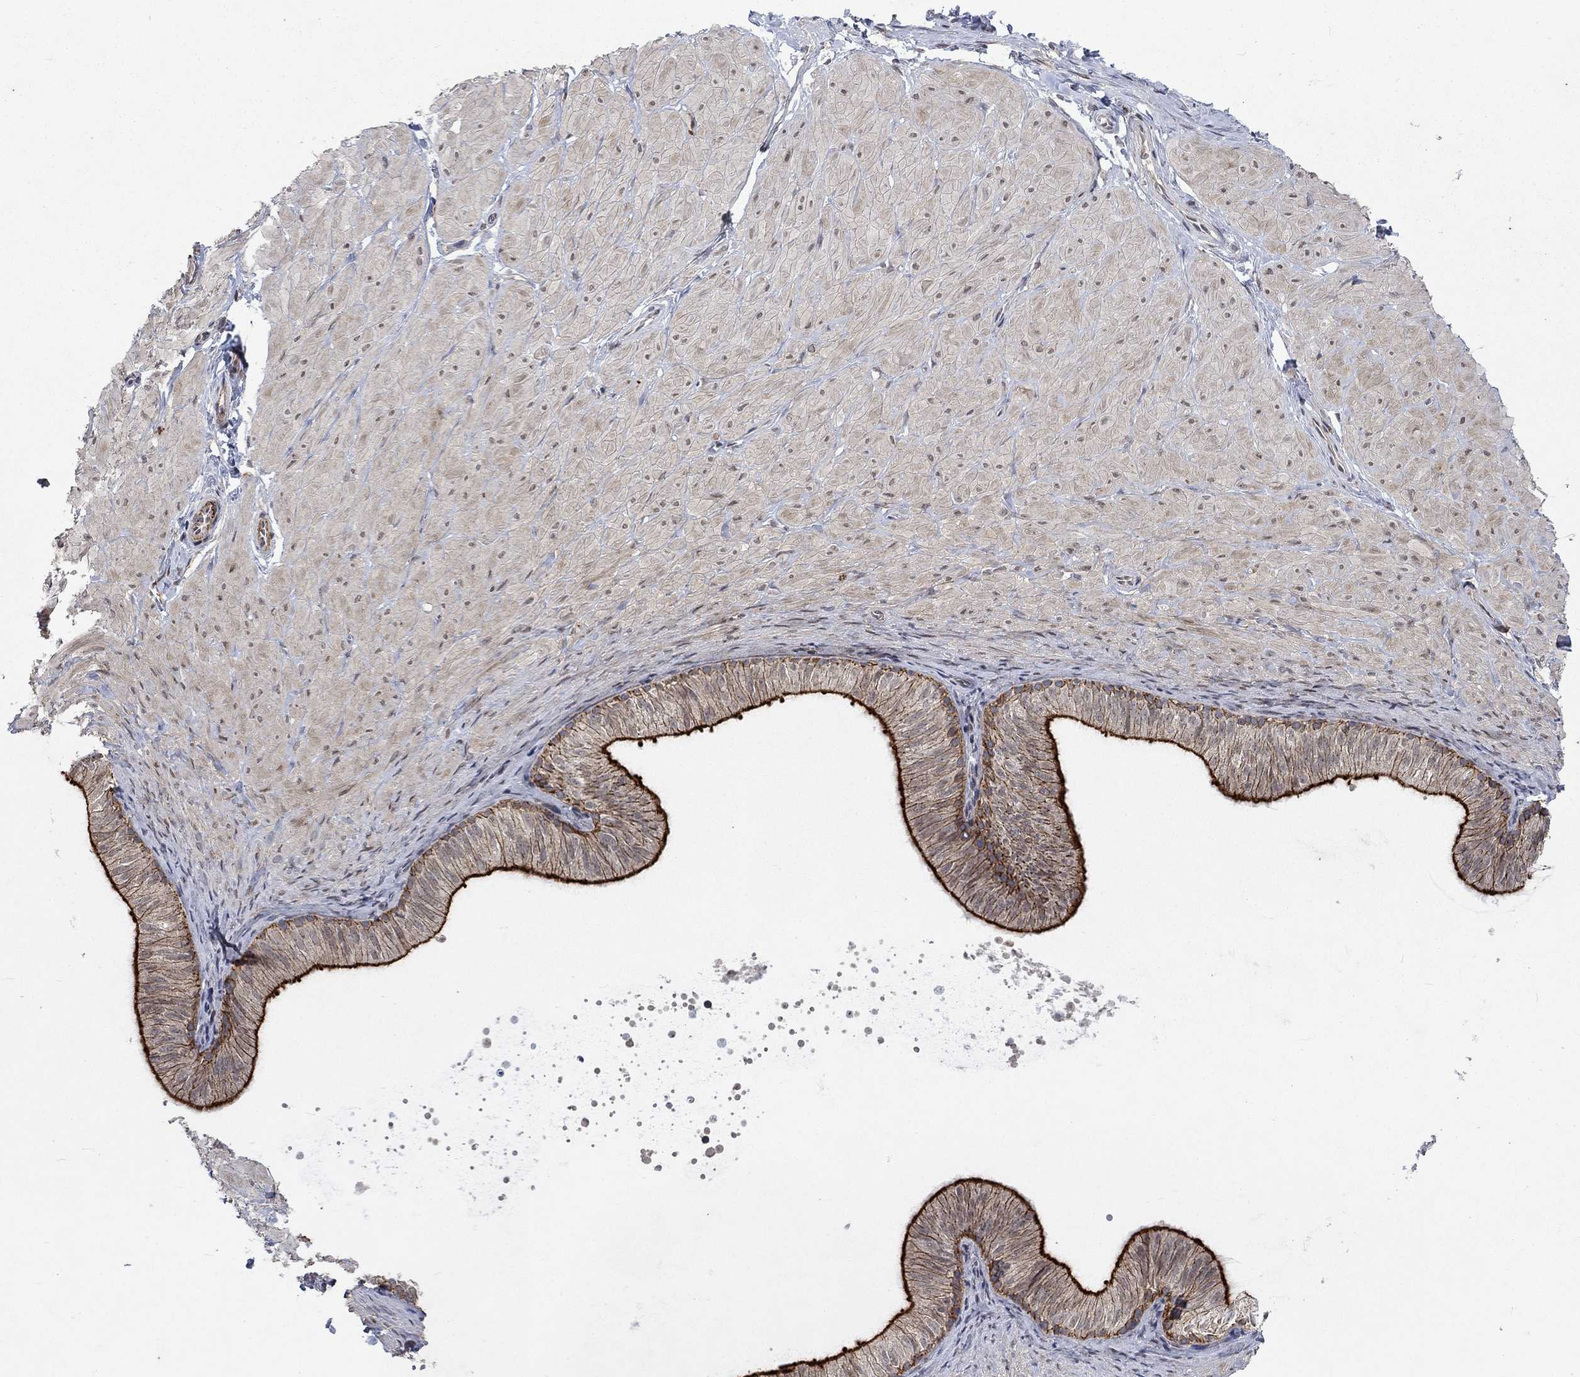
{"staining": {"intensity": "negative", "quantity": "none", "location": "none"}, "tissue": "soft tissue", "cell_type": "Fibroblasts", "image_type": "normal", "snomed": [{"axis": "morphology", "description": "Normal tissue, NOS"}, {"axis": "topography", "description": "Smooth muscle"}, {"axis": "topography", "description": "Peripheral nerve tissue"}], "caption": "There is no significant staining in fibroblasts of soft tissue. (Stains: DAB immunohistochemistry with hematoxylin counter stain, Microscopy: brightfield microscopy at high magnification).", "gene": "PPP1R9A", "patient": {"sex": "male", "age": 22}}